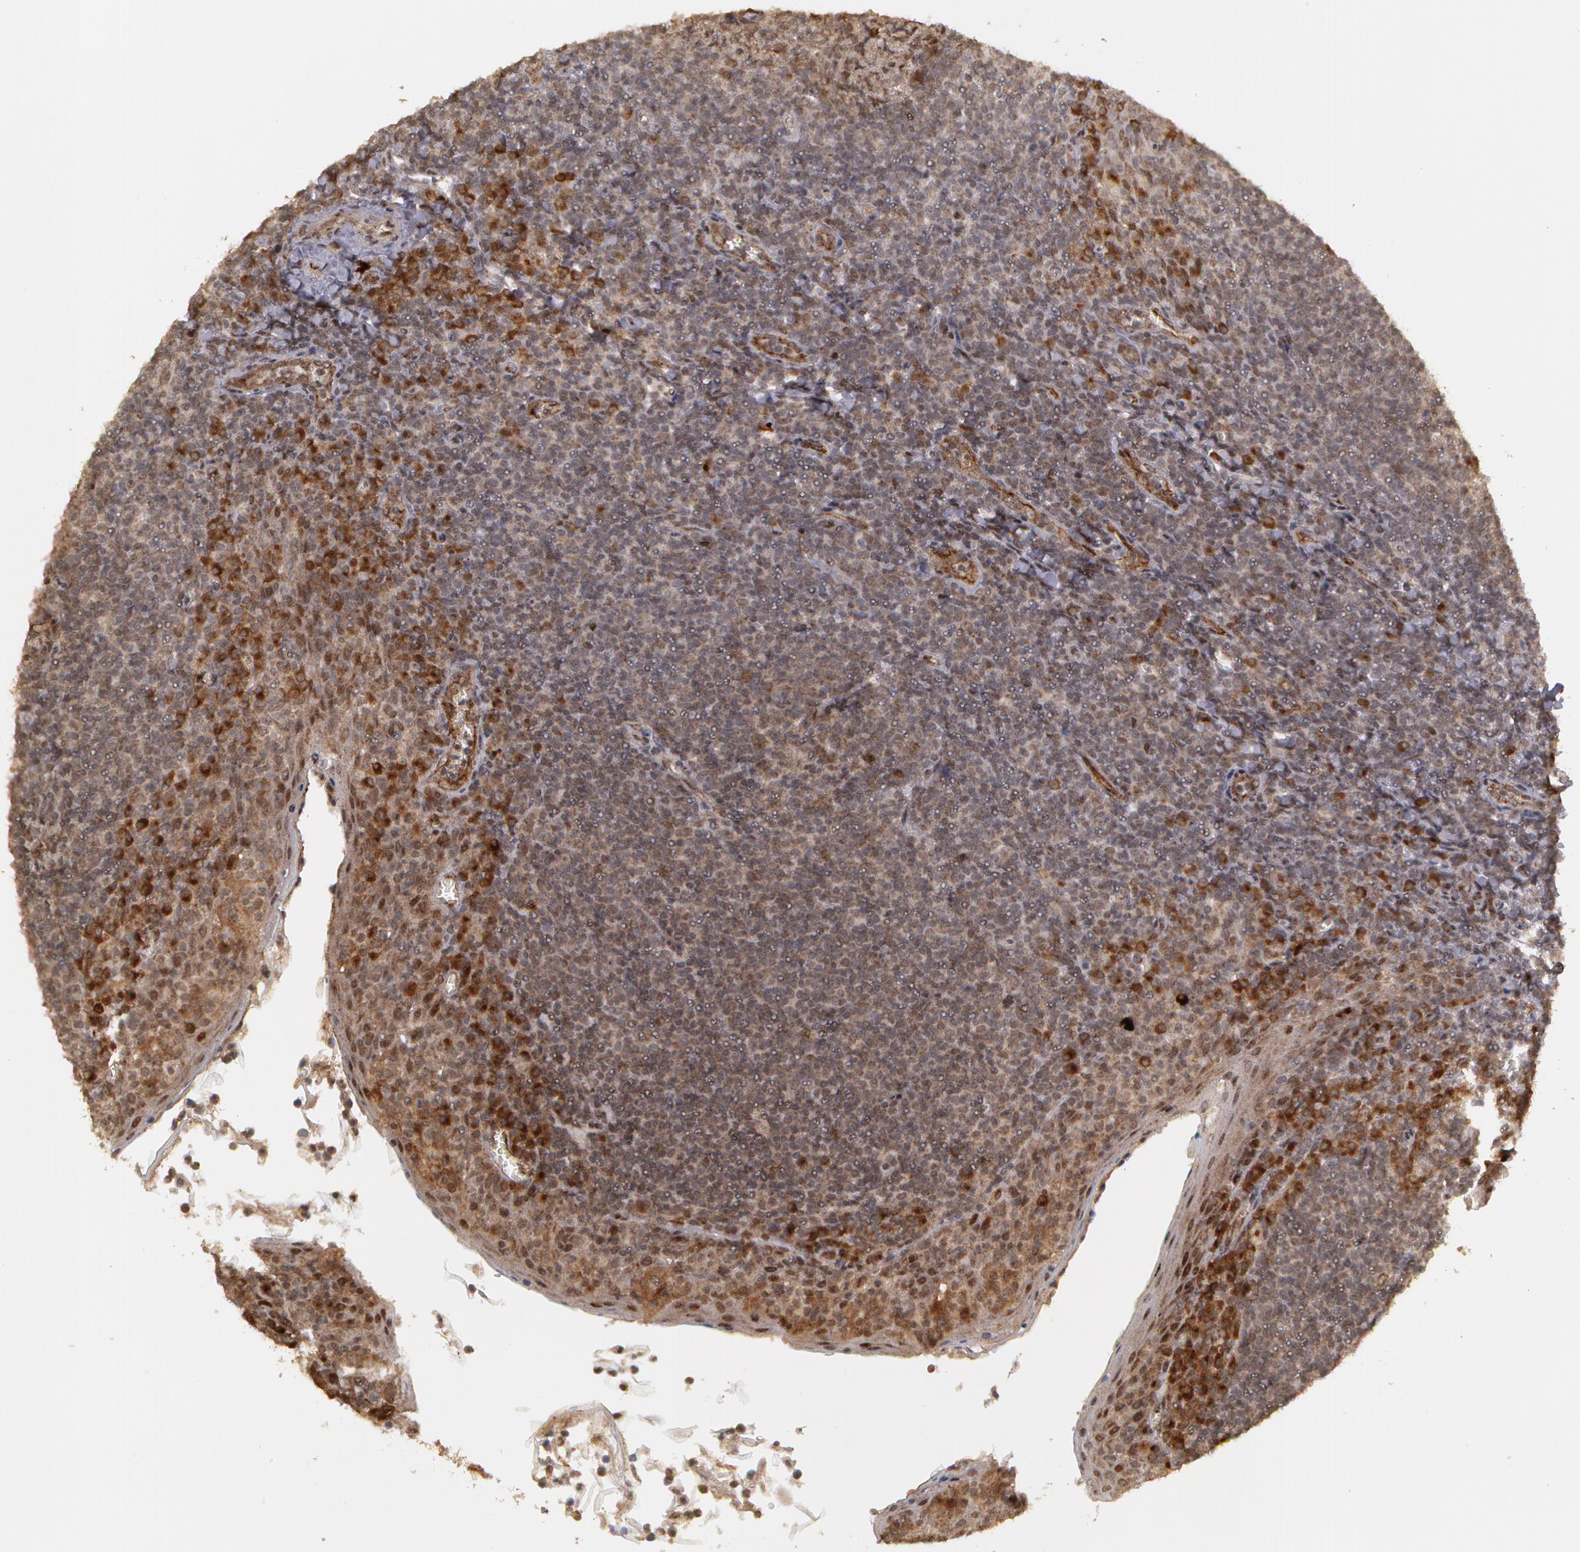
{"staining": {"intensity": "moderate", "quantity": ">75%", "location": "cytoplasmic/membranous"}, "tissue": "tonsil", "cell_type": "Germinal center cells", "image_type": "normal", "snomed": [{"axis": "morphology", "description": "Normal tissue, NOS"}, {"axis": "topography", "description": "Tonsil"}], "caption": "This is an image of immunohistochemistry (IHC) staining of normal tonsil, which shows moderate expression in the cytoplasmic/membranous of germinal center cells.", "gene": "STX5", "patient": {"sex": "male", "age": 31}}